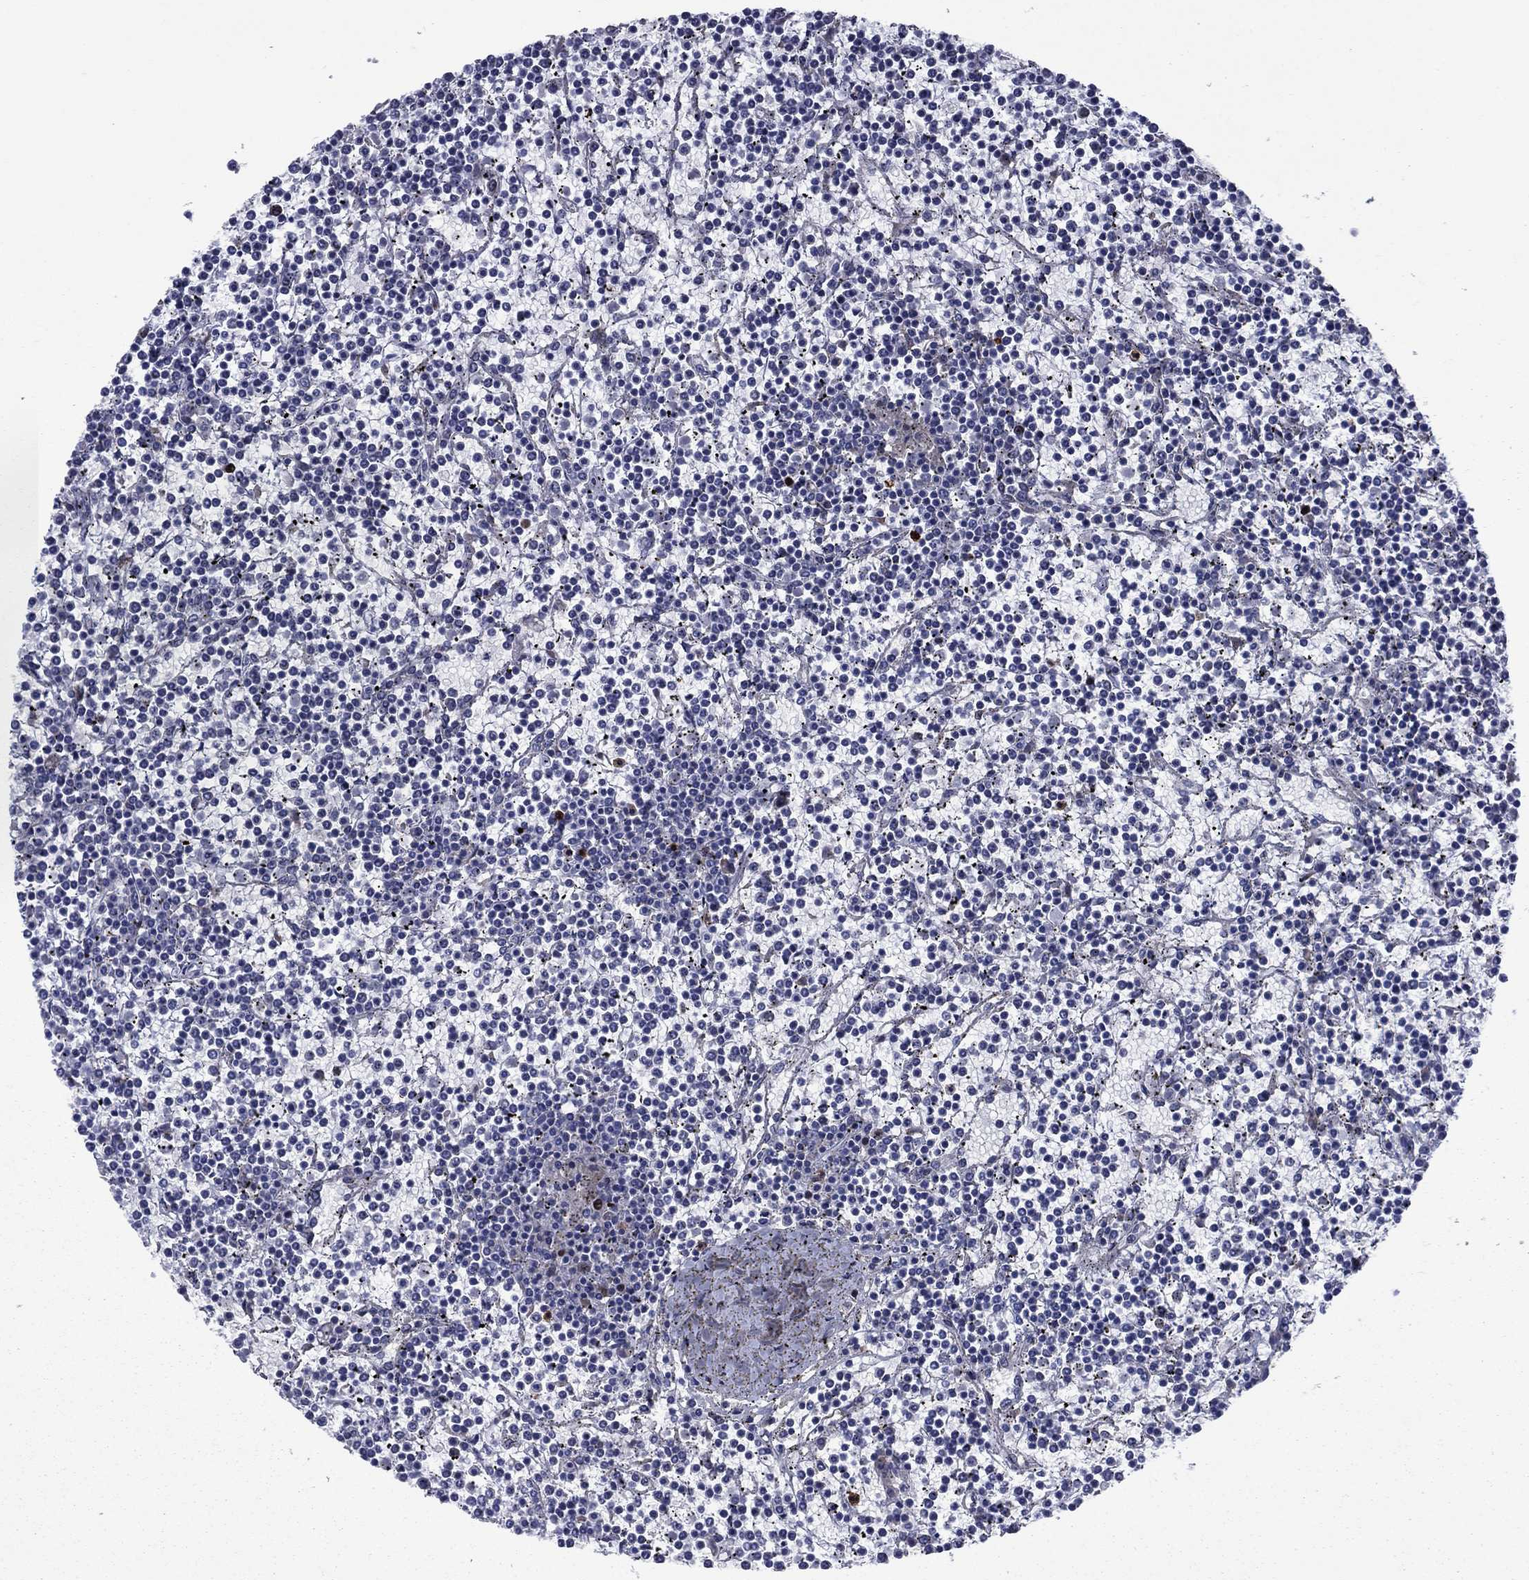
{"staining": {"intensity": "negative", "quantity": "none", "location": "none"}, "tissue": "lymphoma", "cell_type": "Tumor cells", "image_type": "cancer", "snomed": [{"axis": "morphology", "description": "Malignant lymphoma, non-Hodgkin's type, Low grade"}, {"axis": "topography", "description": "Spleen"}], "caption": "Protein analysis of lymphoma reveals no significant expression in tumor cells.", "gene": "CDCA5", "patient": {"sex": "female", "age": 19}}